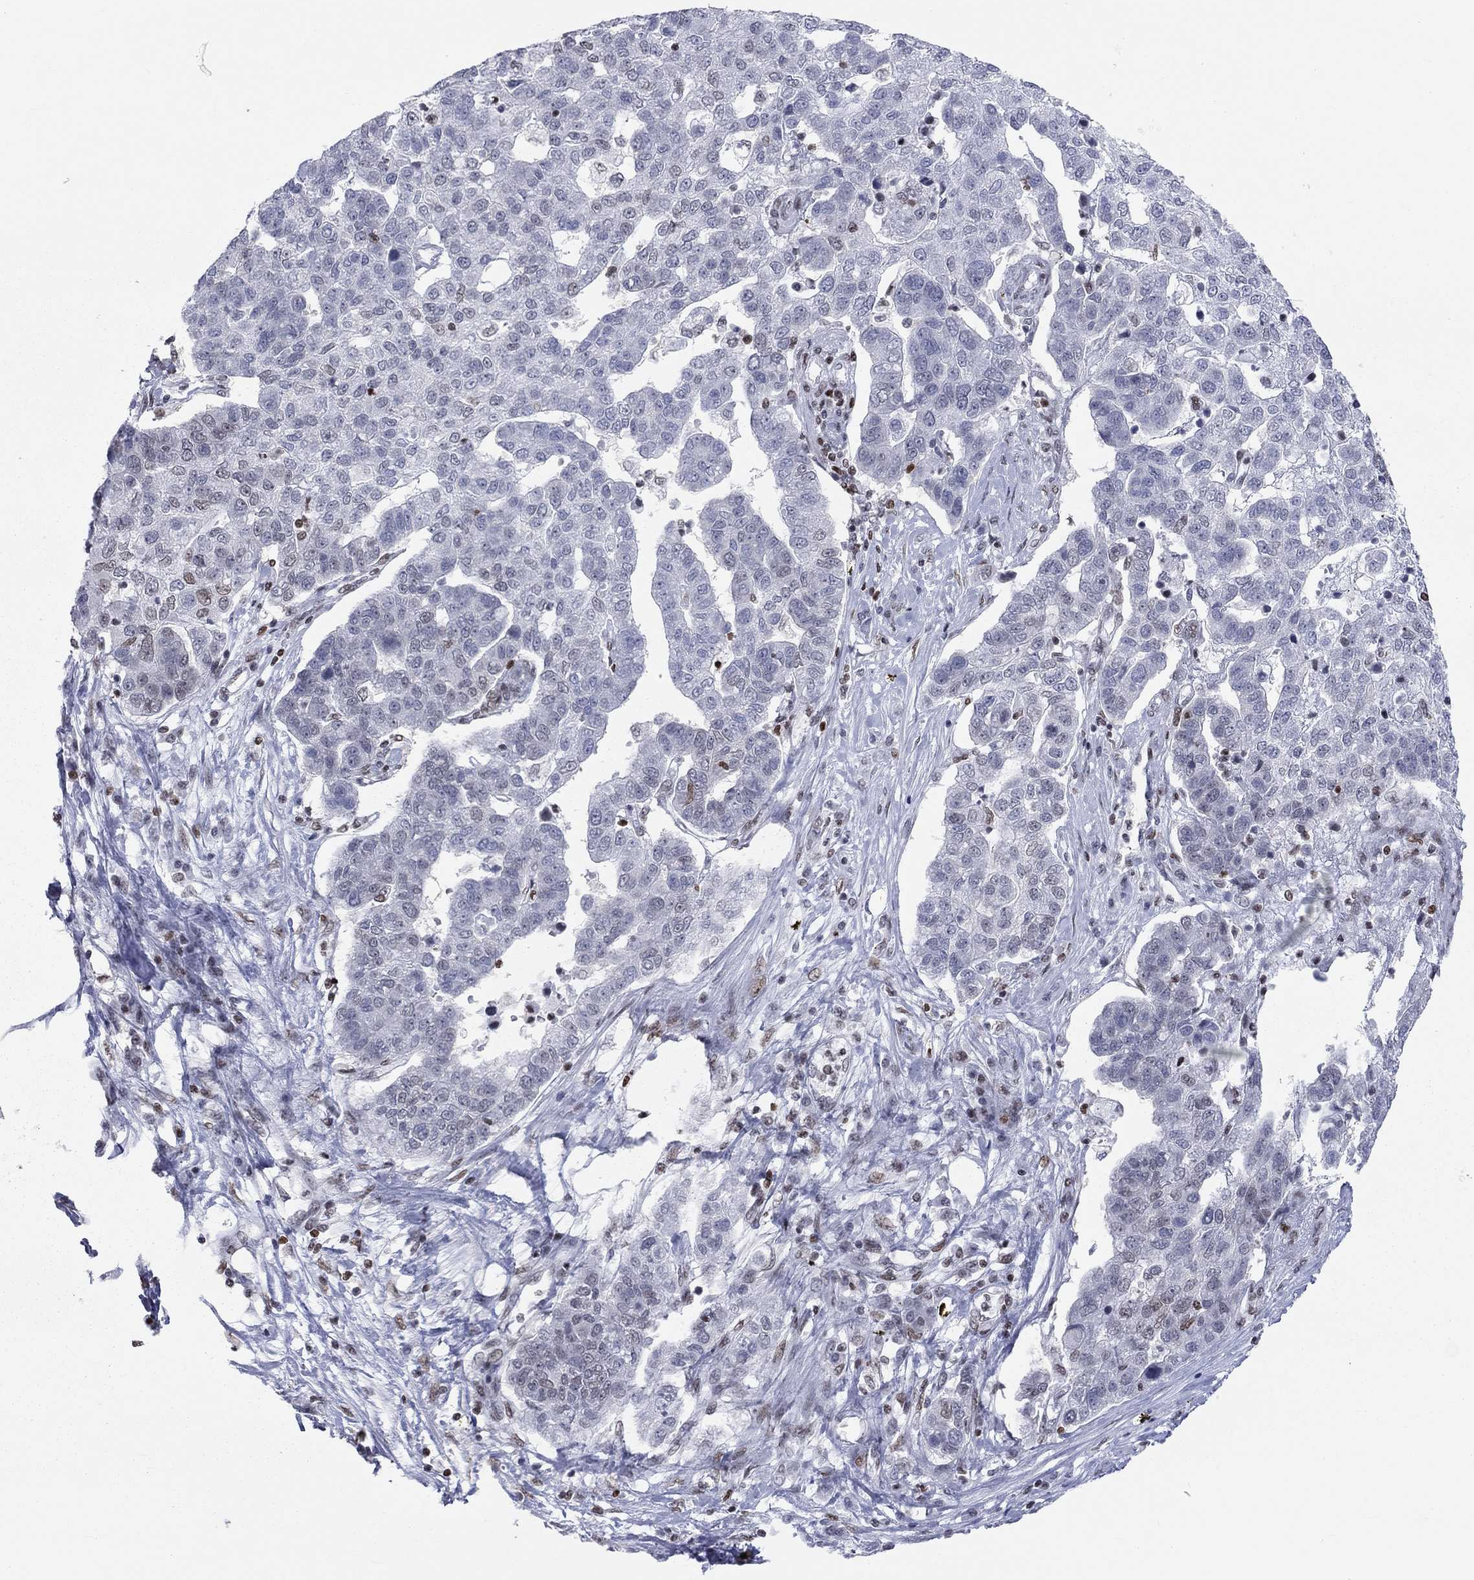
{"staining": {"intensity": "negative", "quantity": "none", "location": "none"}, "tissue": "pancreatic cancer", "cell_type": "Tumor cells", "image_type": "cancer", "snomed": [{"axis": "morphology", "description": "Adenocarcinoma, NOS"}, {"axis": "topography", "description": "Pancreas"}], "caption": "High magnification brightfield microscopy of adenocarcinoma (pancreatic) stained with DAB (brown) and counterstained with hematoxylin (blue): tumor cells show no significant staining.", "gene": "H2AX", "patient": {"sex": "female", "age": 61}}